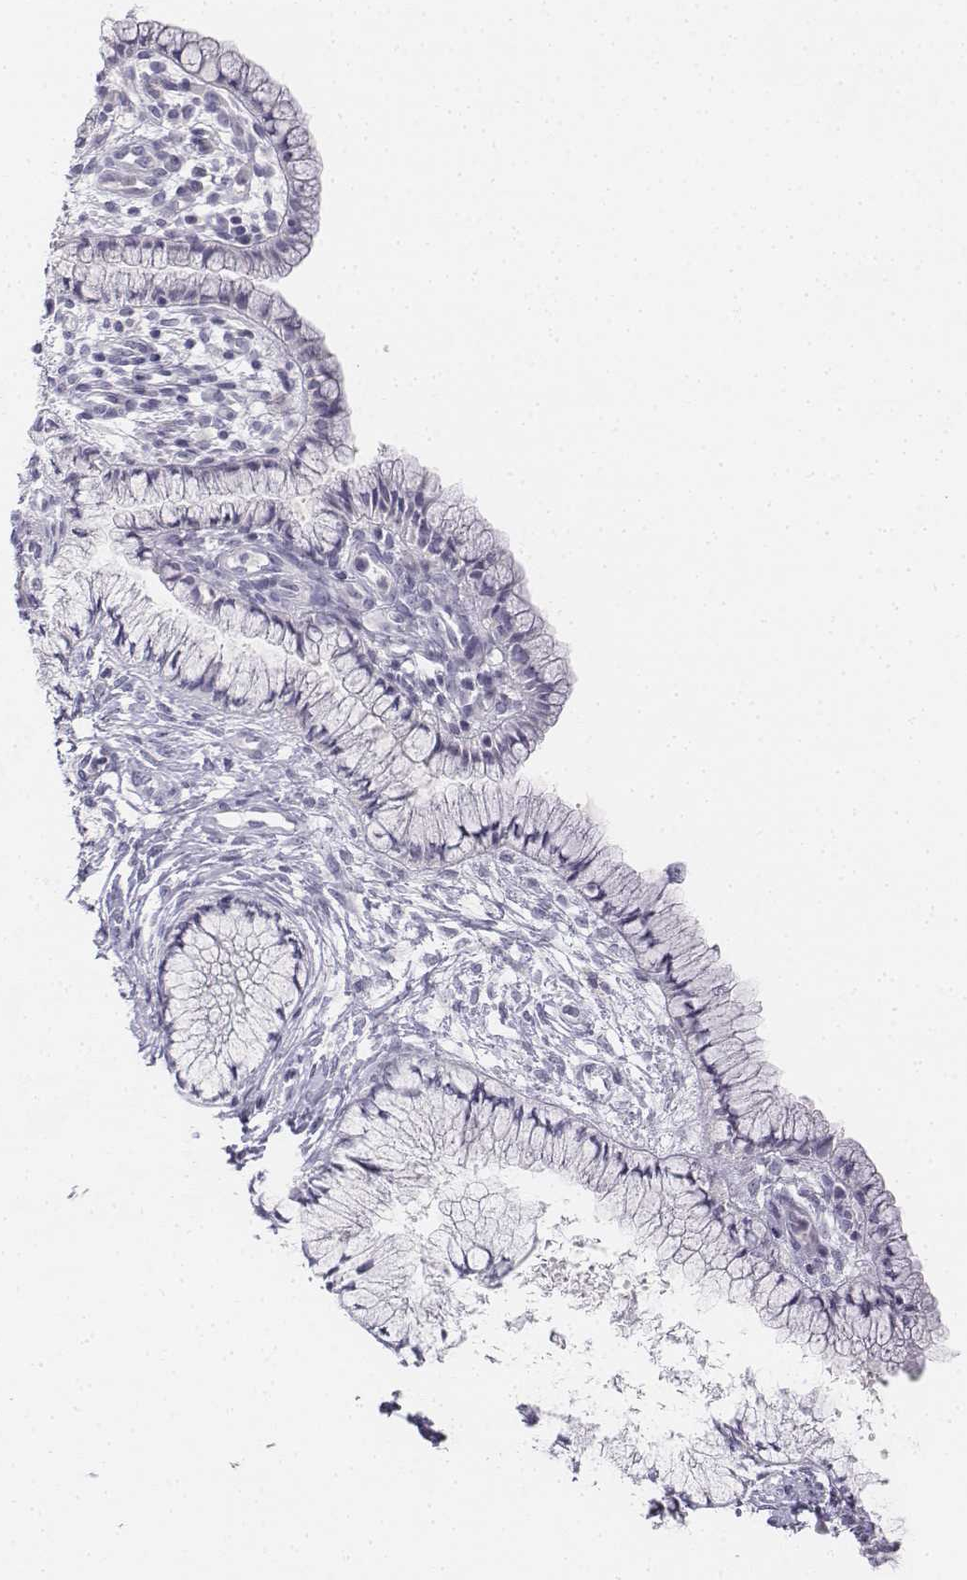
{"staining": {"intensity": "negative", "quantity": "none", "location": "none"}, "tissue": "cervix", "cell_type": "Glandular cells", "image_type": "normal", "snomed": [{"axis": "morphology", "description": "Normal tissue, NOS"}, {"axis": "topography", "description": "Cervix"}], "caption": "DAB (3,3'-diaminobenzidine) immunohistochemical staining of benign human cervix demonstrates no significant positivity in glandular cells.", "gene": "UCN2", "patient": {"sex": "female", "age": 37}}